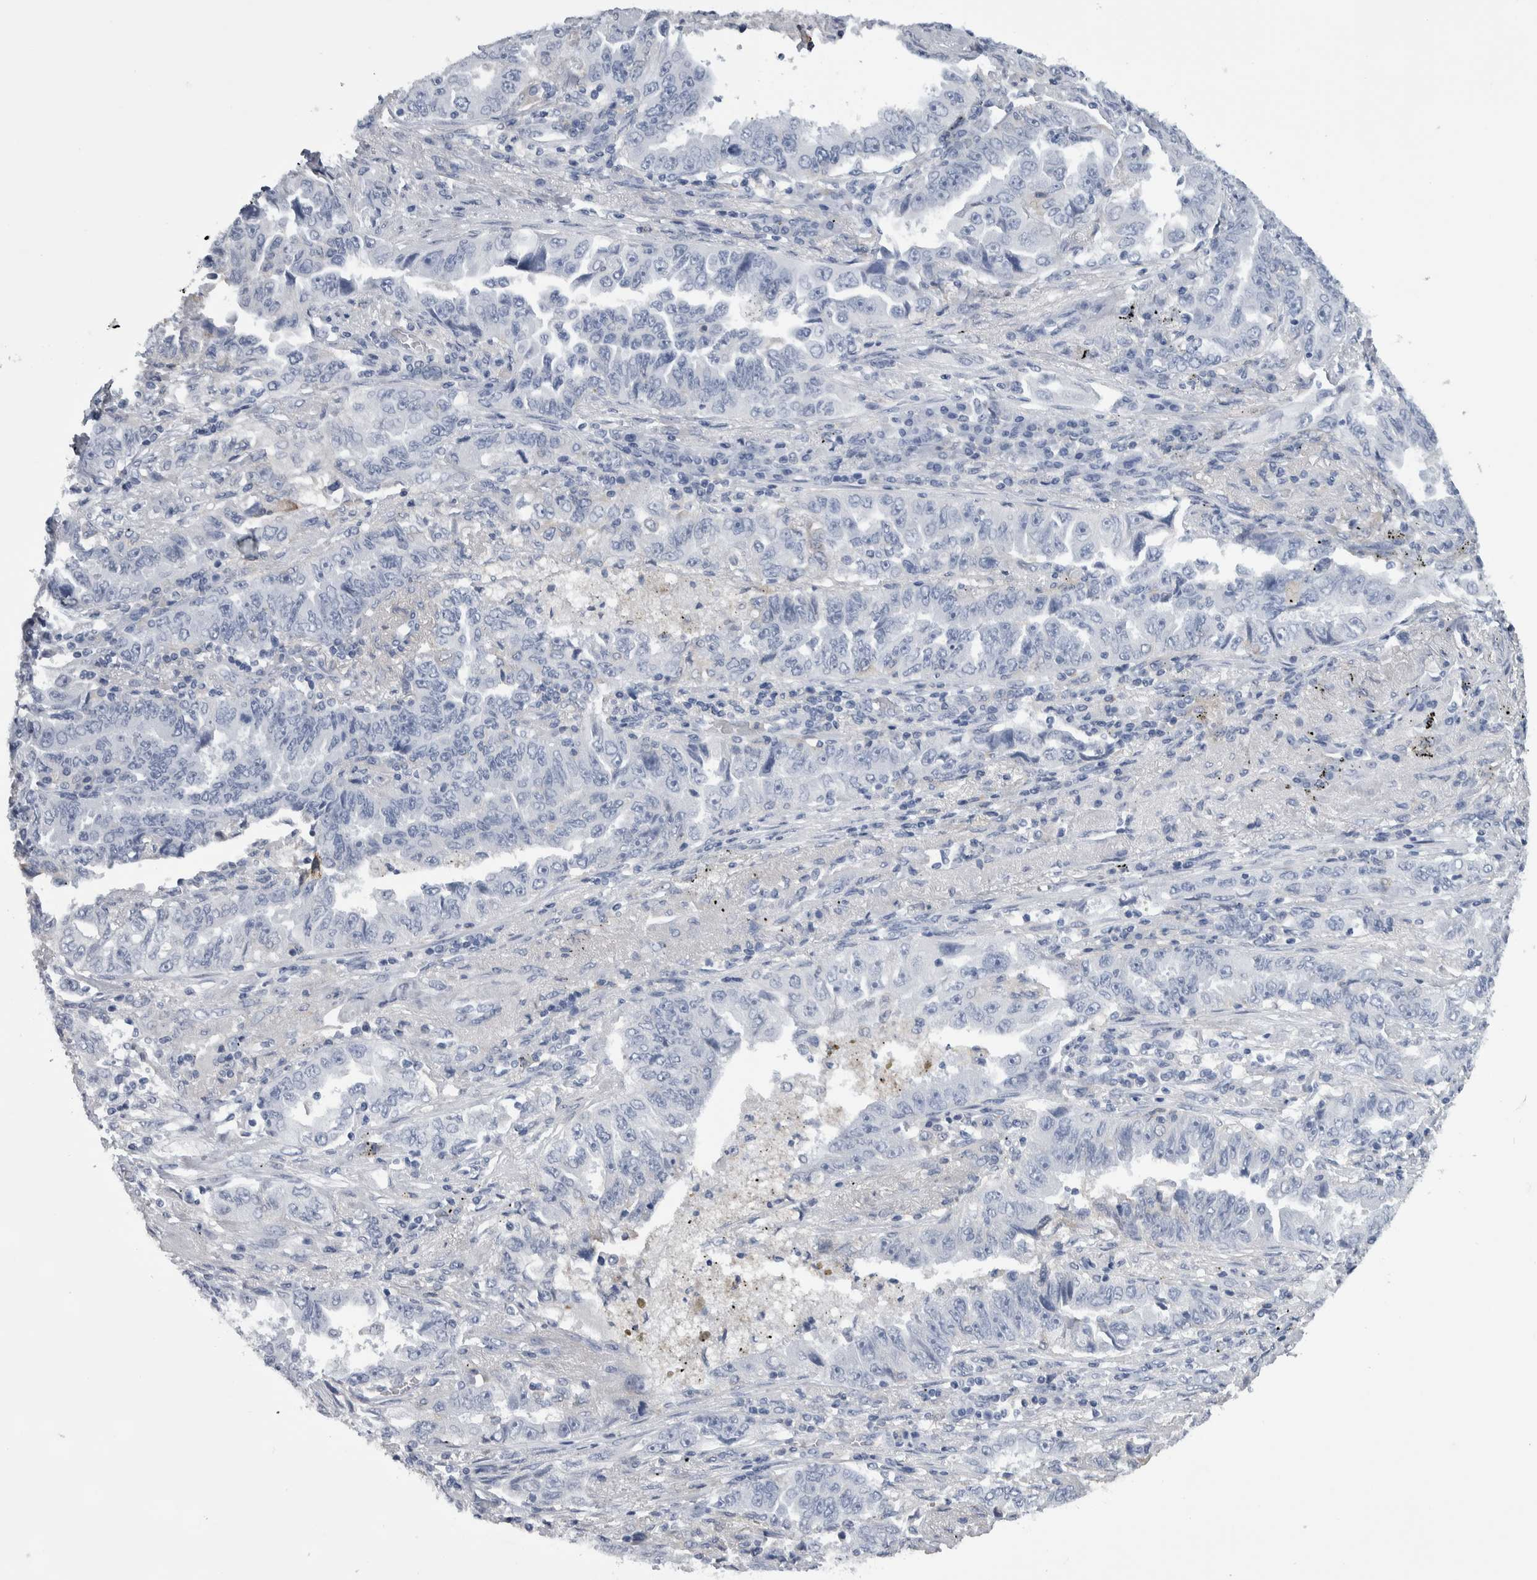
{"staining": {"intensity": "negative", "quantity": "none", "location": "none"}, "tissue": "lung cancer", "cell_type": "Tumor cells", "image_type": "cancer", "snomed": [{"axis": "morphology", "description": "Adenocarcinoma, NOS"}, {"axis": "topography", "description": "Lung"}], "caption": "The image displays no significant positivity in tumor cells of lung cancer.", "gene": "SKAP2", "patient": {"sex": "female", "age": 51}}